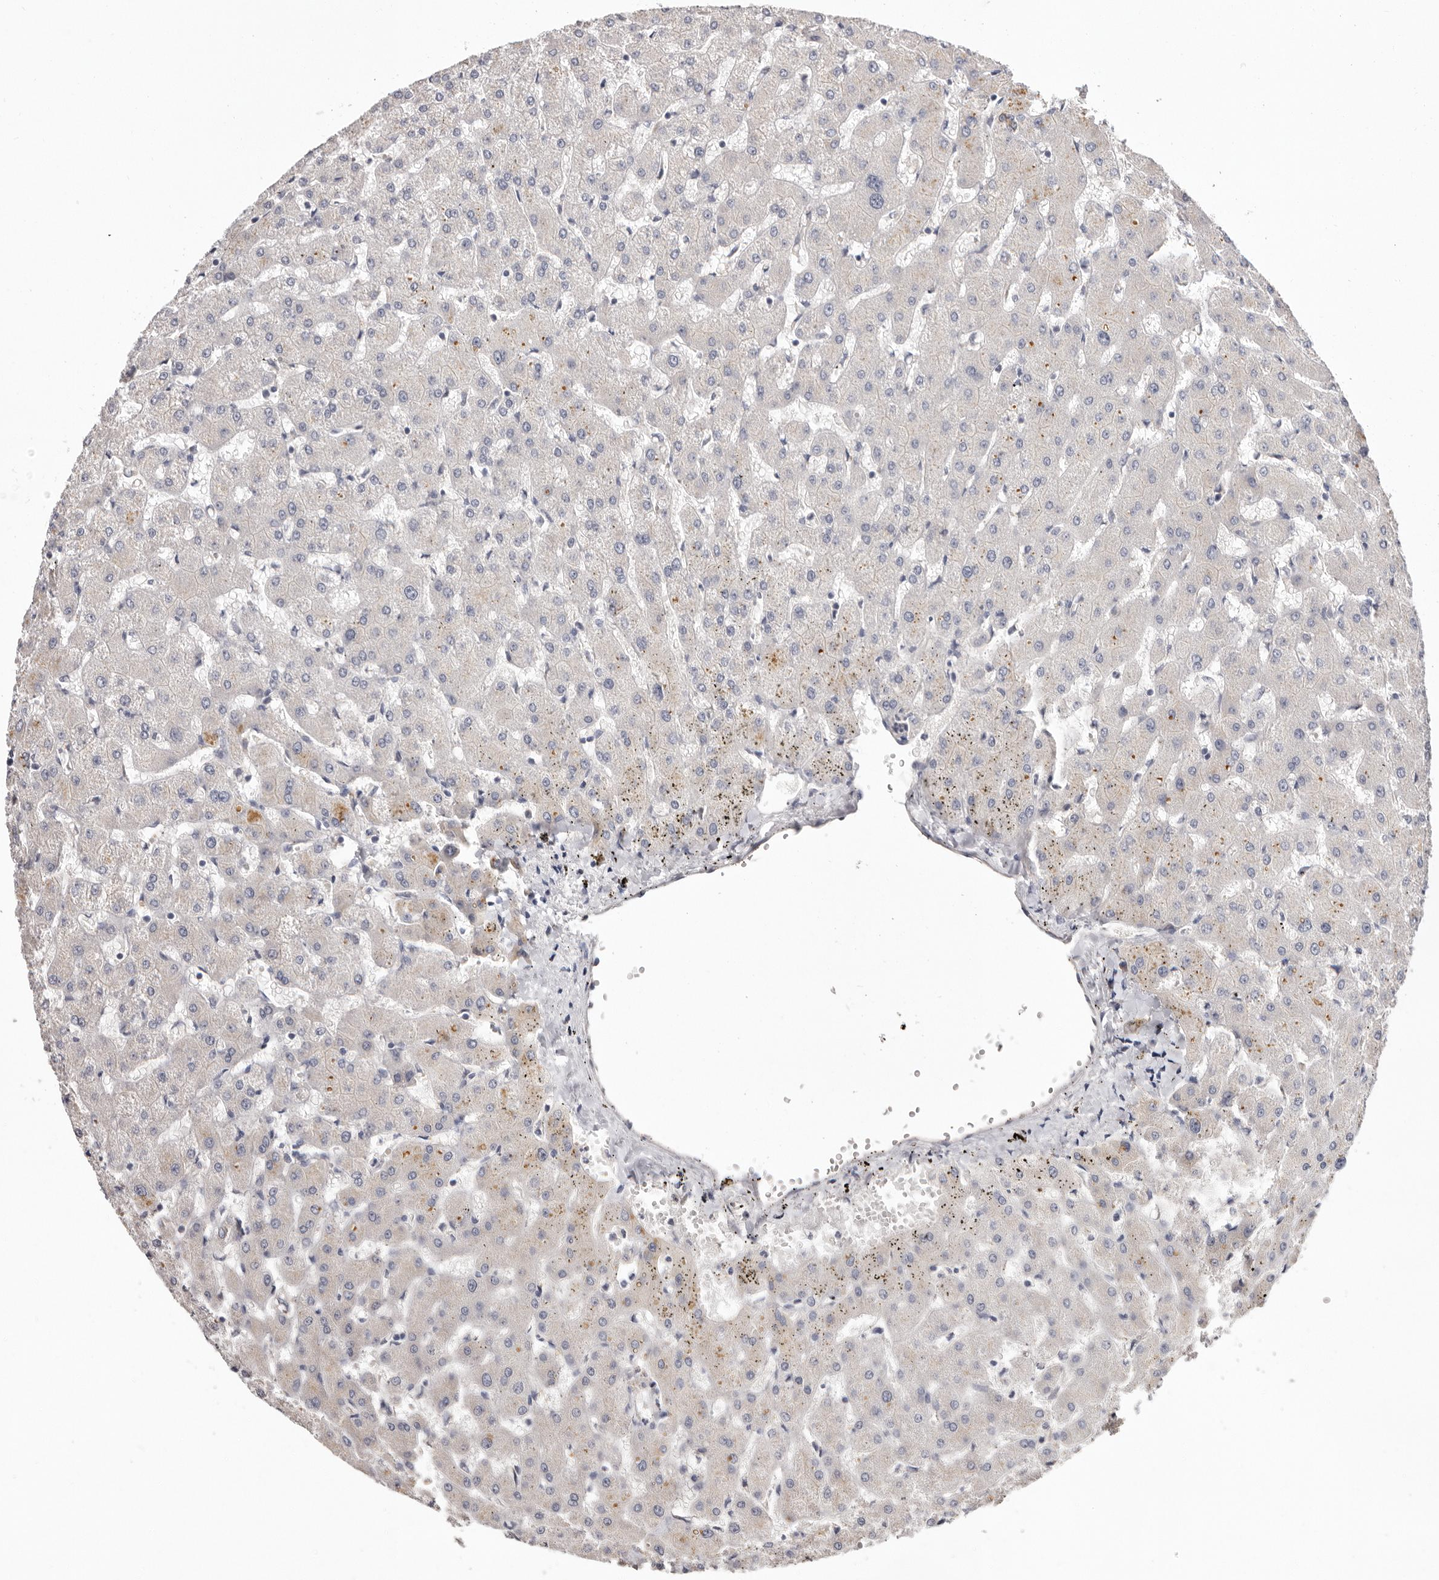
{"staining": {"intensity": "moderate", "quantity": ">75%", "location": "cytoplasmic/membranous"}, "tissue": "liver", "cell_type": "Cholangiocytes", "image_type": "normal", "snomed": [{"axis": "morphology", "description": "Normal tissue, NOS"}, {"axis": "topography", "description": "Liver"}], "caption": "A high-resolution micrograph shows immunohistochemistry (IHC) staining of unremarkable liver, which demonstrates moderate cytoplasmic/membranous positivity in about >75% of cholangiocytes.", "gene": "STK16", "patient": {"sex": "female", "age": 63}}